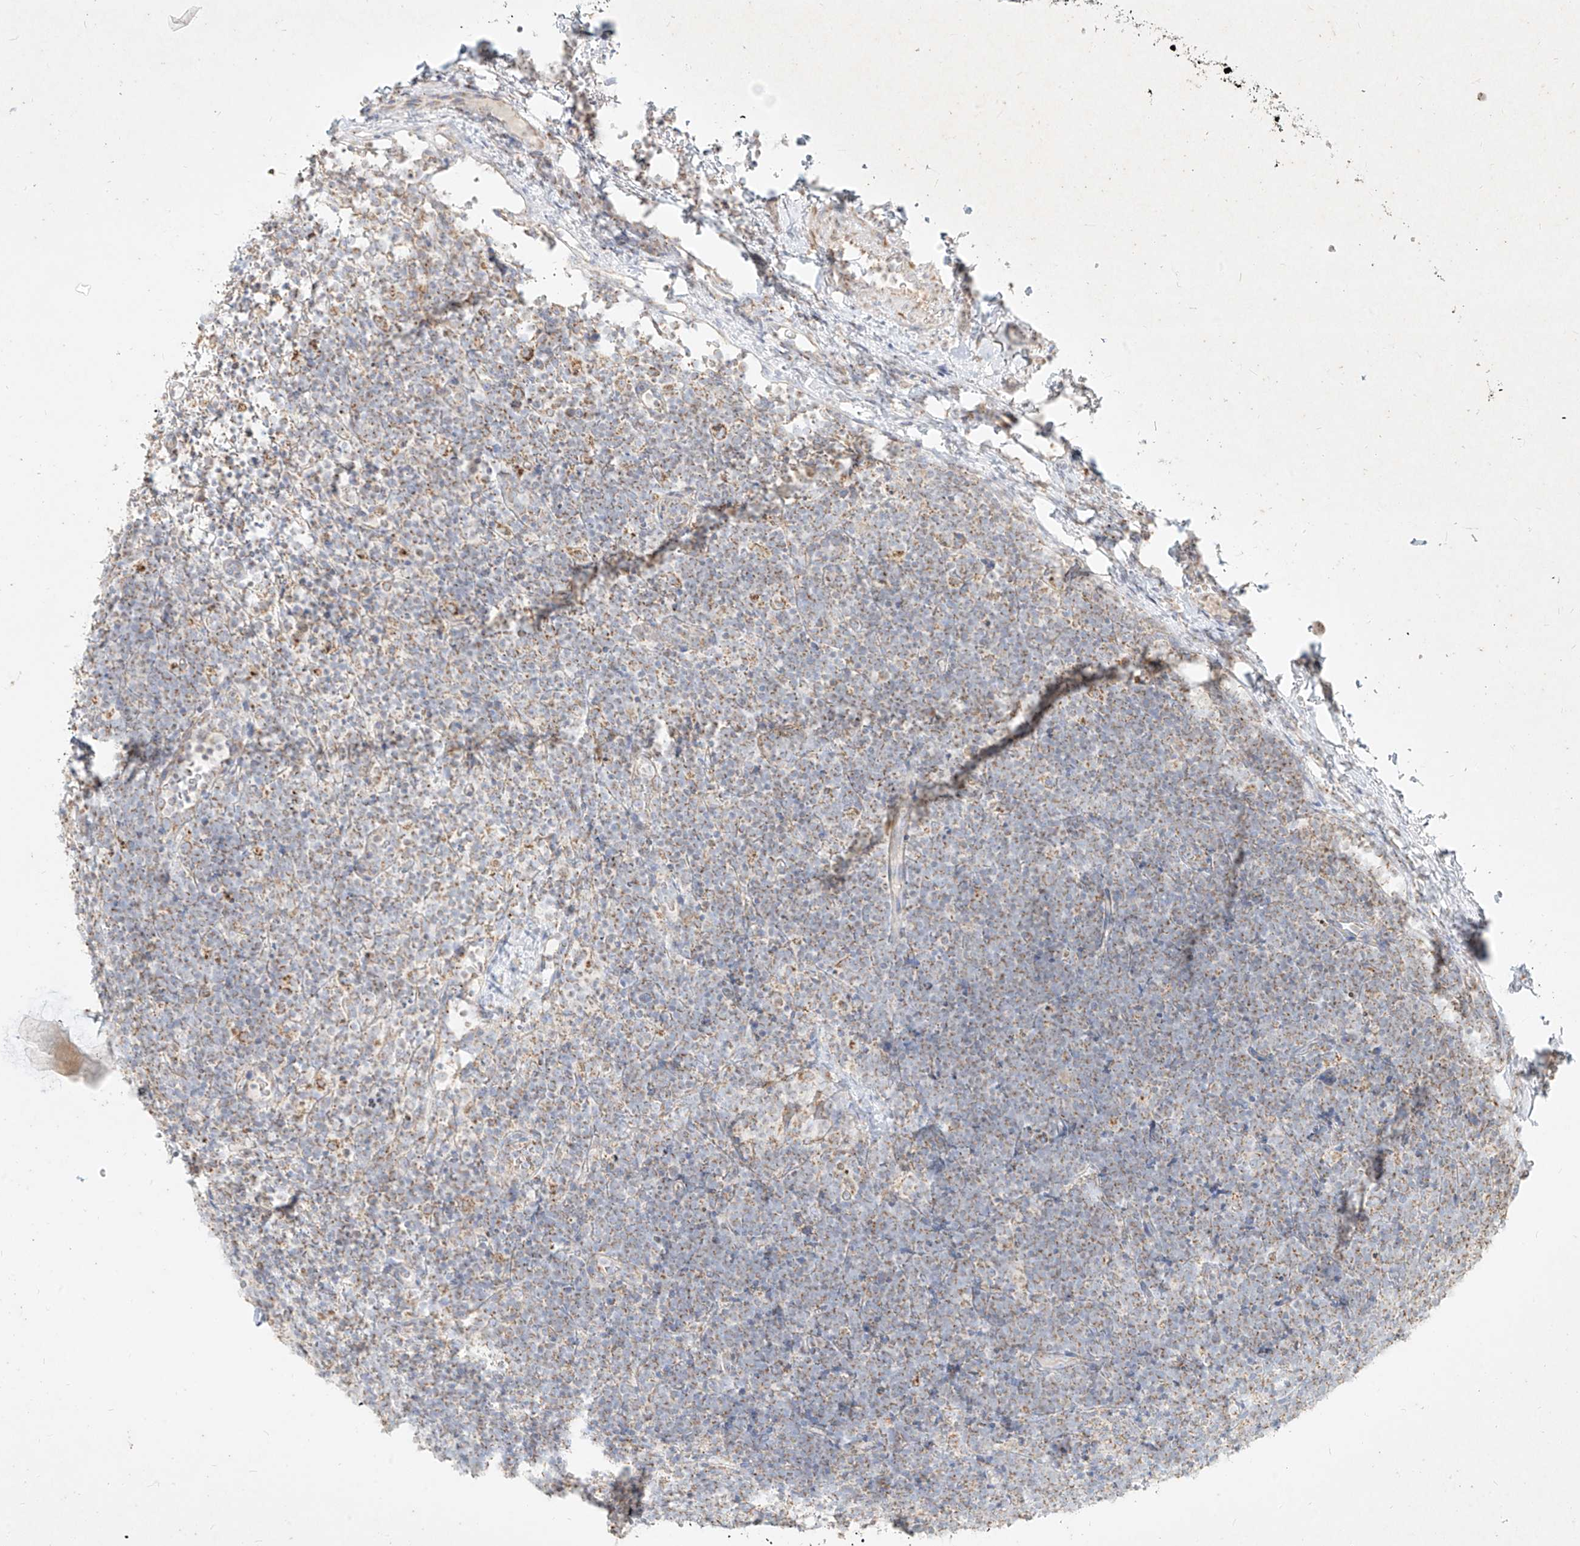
{"staining": {"intensity": "weak", "quantity": "25%-75%", "location": "cytoplasmic/membranous"}, "tissue": "lymphoma", "cell_type": "Tumor cells", "image_type": "cancer", "snomed": [{"axis": "morphology", "description": "Malignant lymphoma, non-Hodgkin's type, High grade"}, {"axis": "topography", "description": "Lymph node"}], "caption": "An image of lymphoma stained for a protein demonstrates weak cytoplasmic/membranous brown staining in tumor cells.", "gene": "MTX2", "patient": {"sex": "male", "age": 13}}